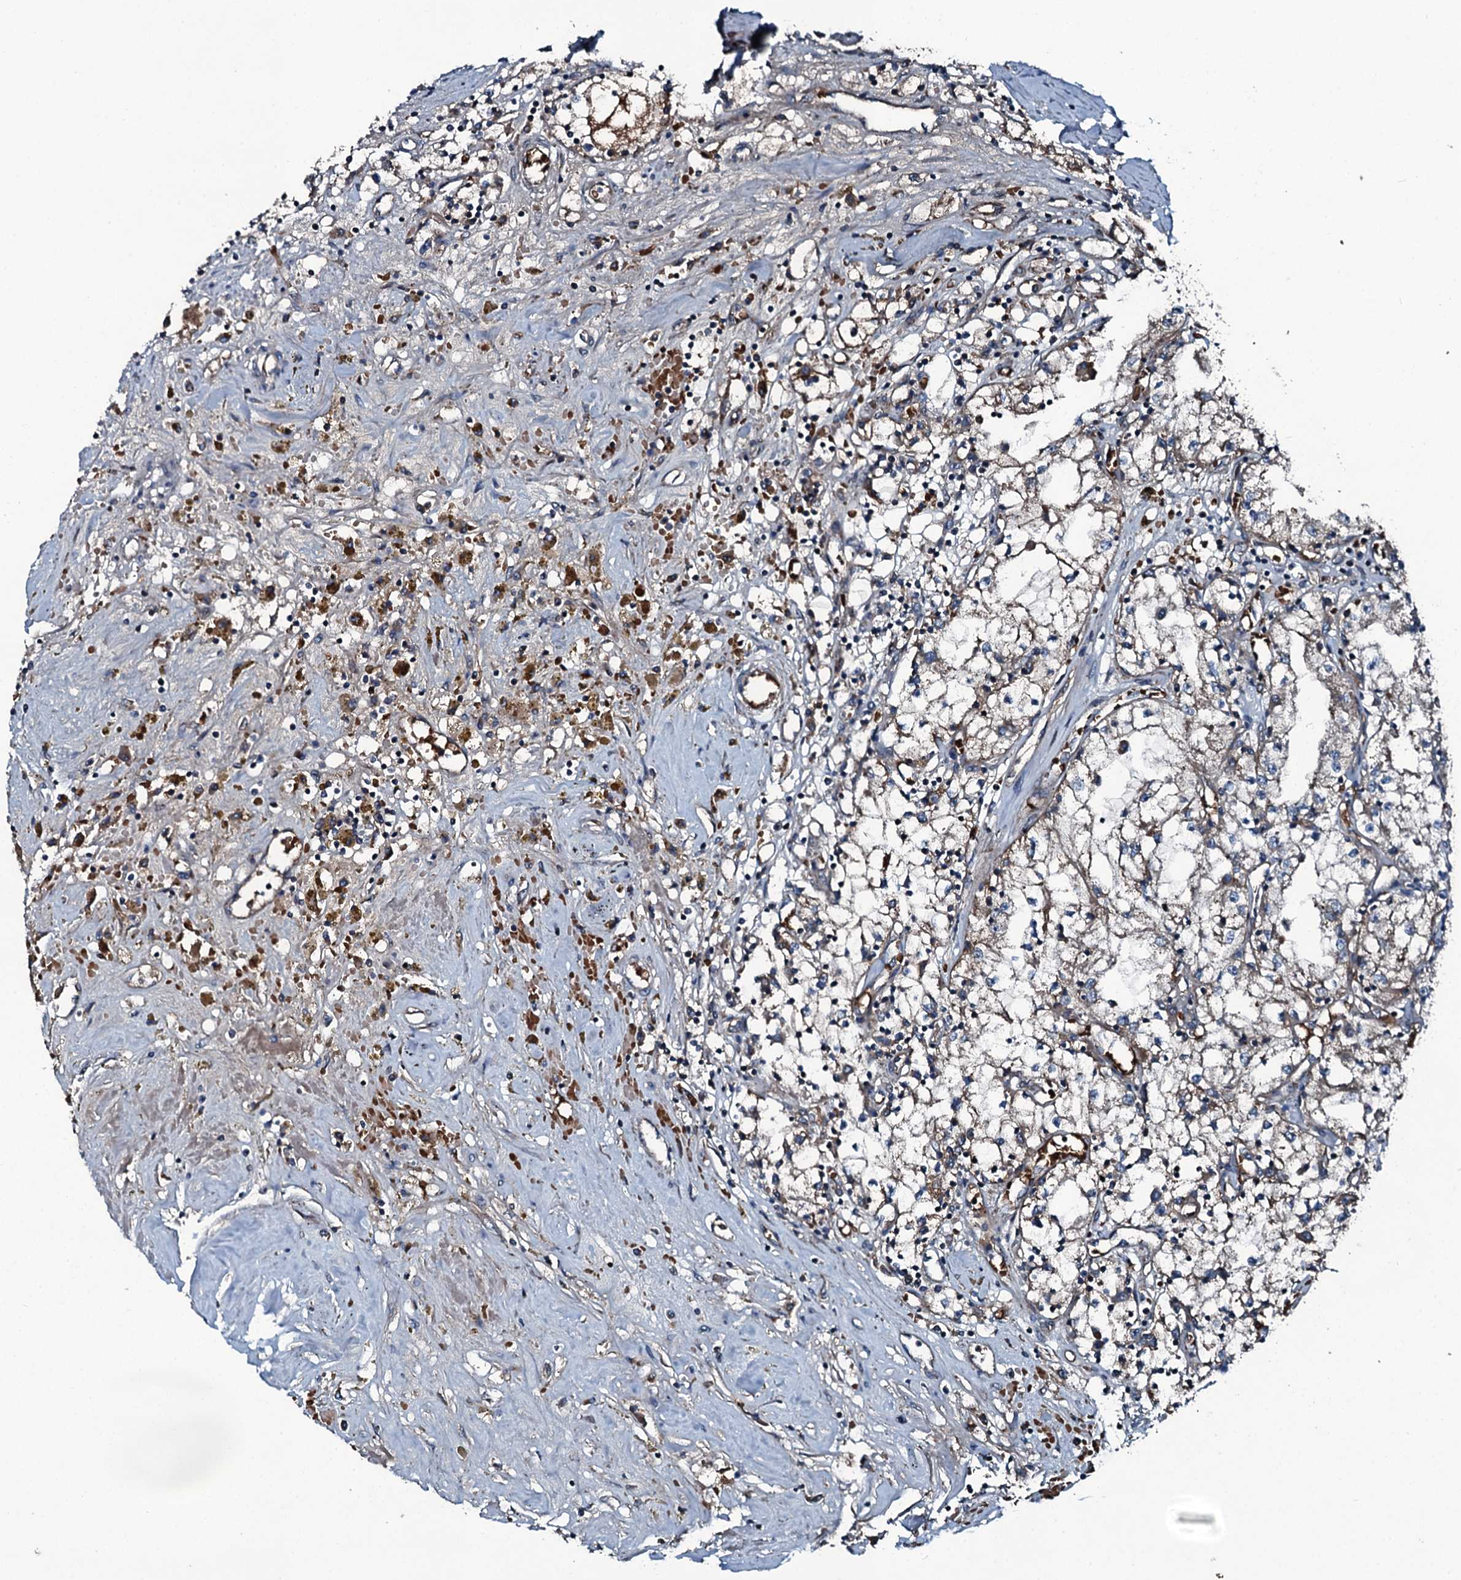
{"staining": {"intensity": "weak", "quantity": "25%-75%", "location": "cytoplasmic/membranous"}, "tissue": "renal cancer", "cell_type": "Tumor cells", "image_type": "cancer", "snomed": [{"axis": "morphology", "description": "Adenocarcinoma, NOS"}, {"axis": "topography", "description": "Kidney"}], "caption": "A photomicrograph showing weak cytoplasmic/membranous positivity in approximately 25%-75% of tumor cells in renal cancer, as visualized by brown immunohistochemical staining.", "gene": "TRIM7", "patient": {"sex": "male", "age": 56}}